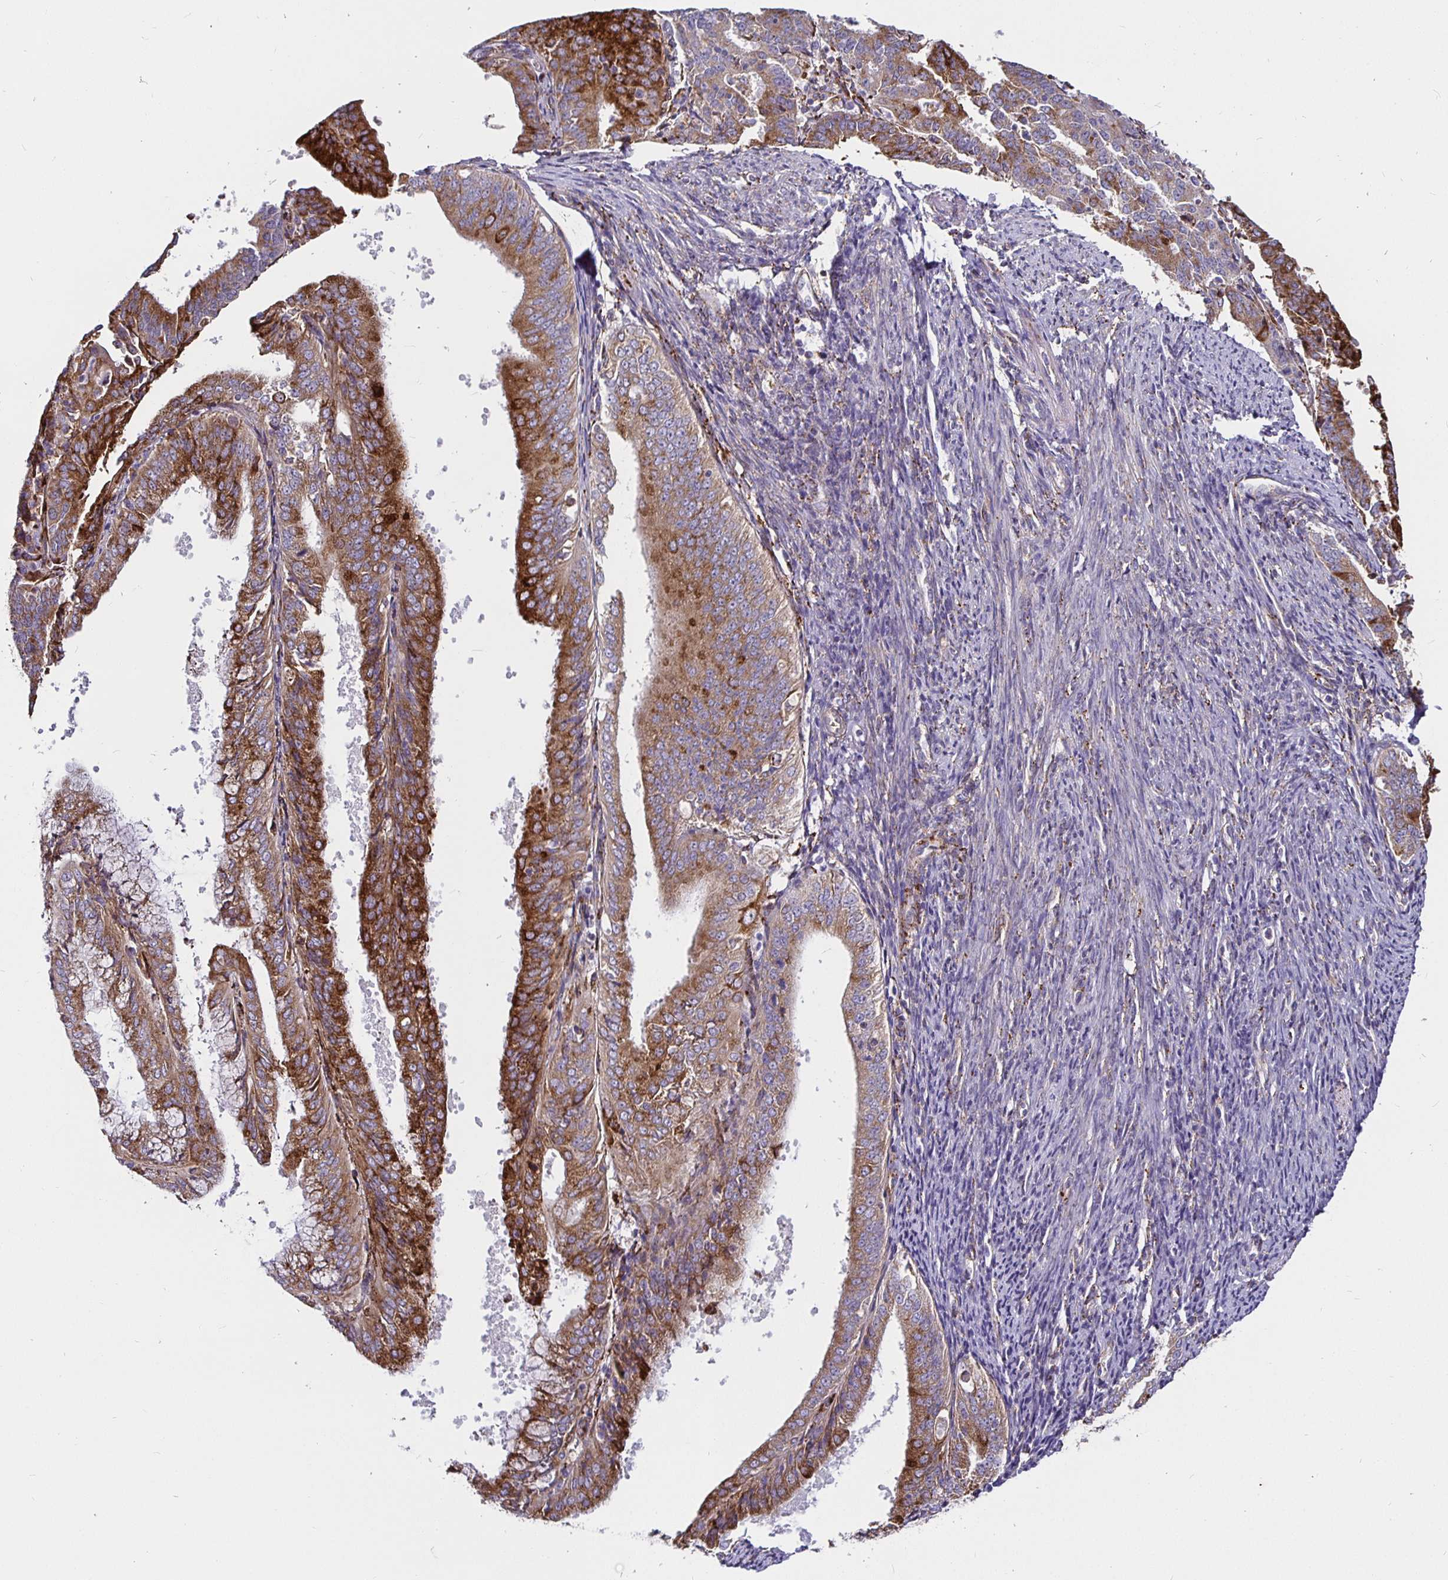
{"staining": {"intensity": "moderate", "quantity": ">75%", "location": "cytoplasmic/membranous"}, "tissue": "endometrial cancer", "cell_type": "Tumor cells", "image_type": "cancer", "snomed": [{"axis": "morphology", "description": "Adenocarcinoma, NOS"}, {"axis": "topography", "description": "Endometrium"}], "caption": "Endometrial adenocarcinoma was stained to show a protein in brown. There is medium levels of moderate cytoplasmic/membranous positivity in about >75% of tumor cells.", "gene": "P4HA2", "patient": {"sex": "female", "age": 63}}